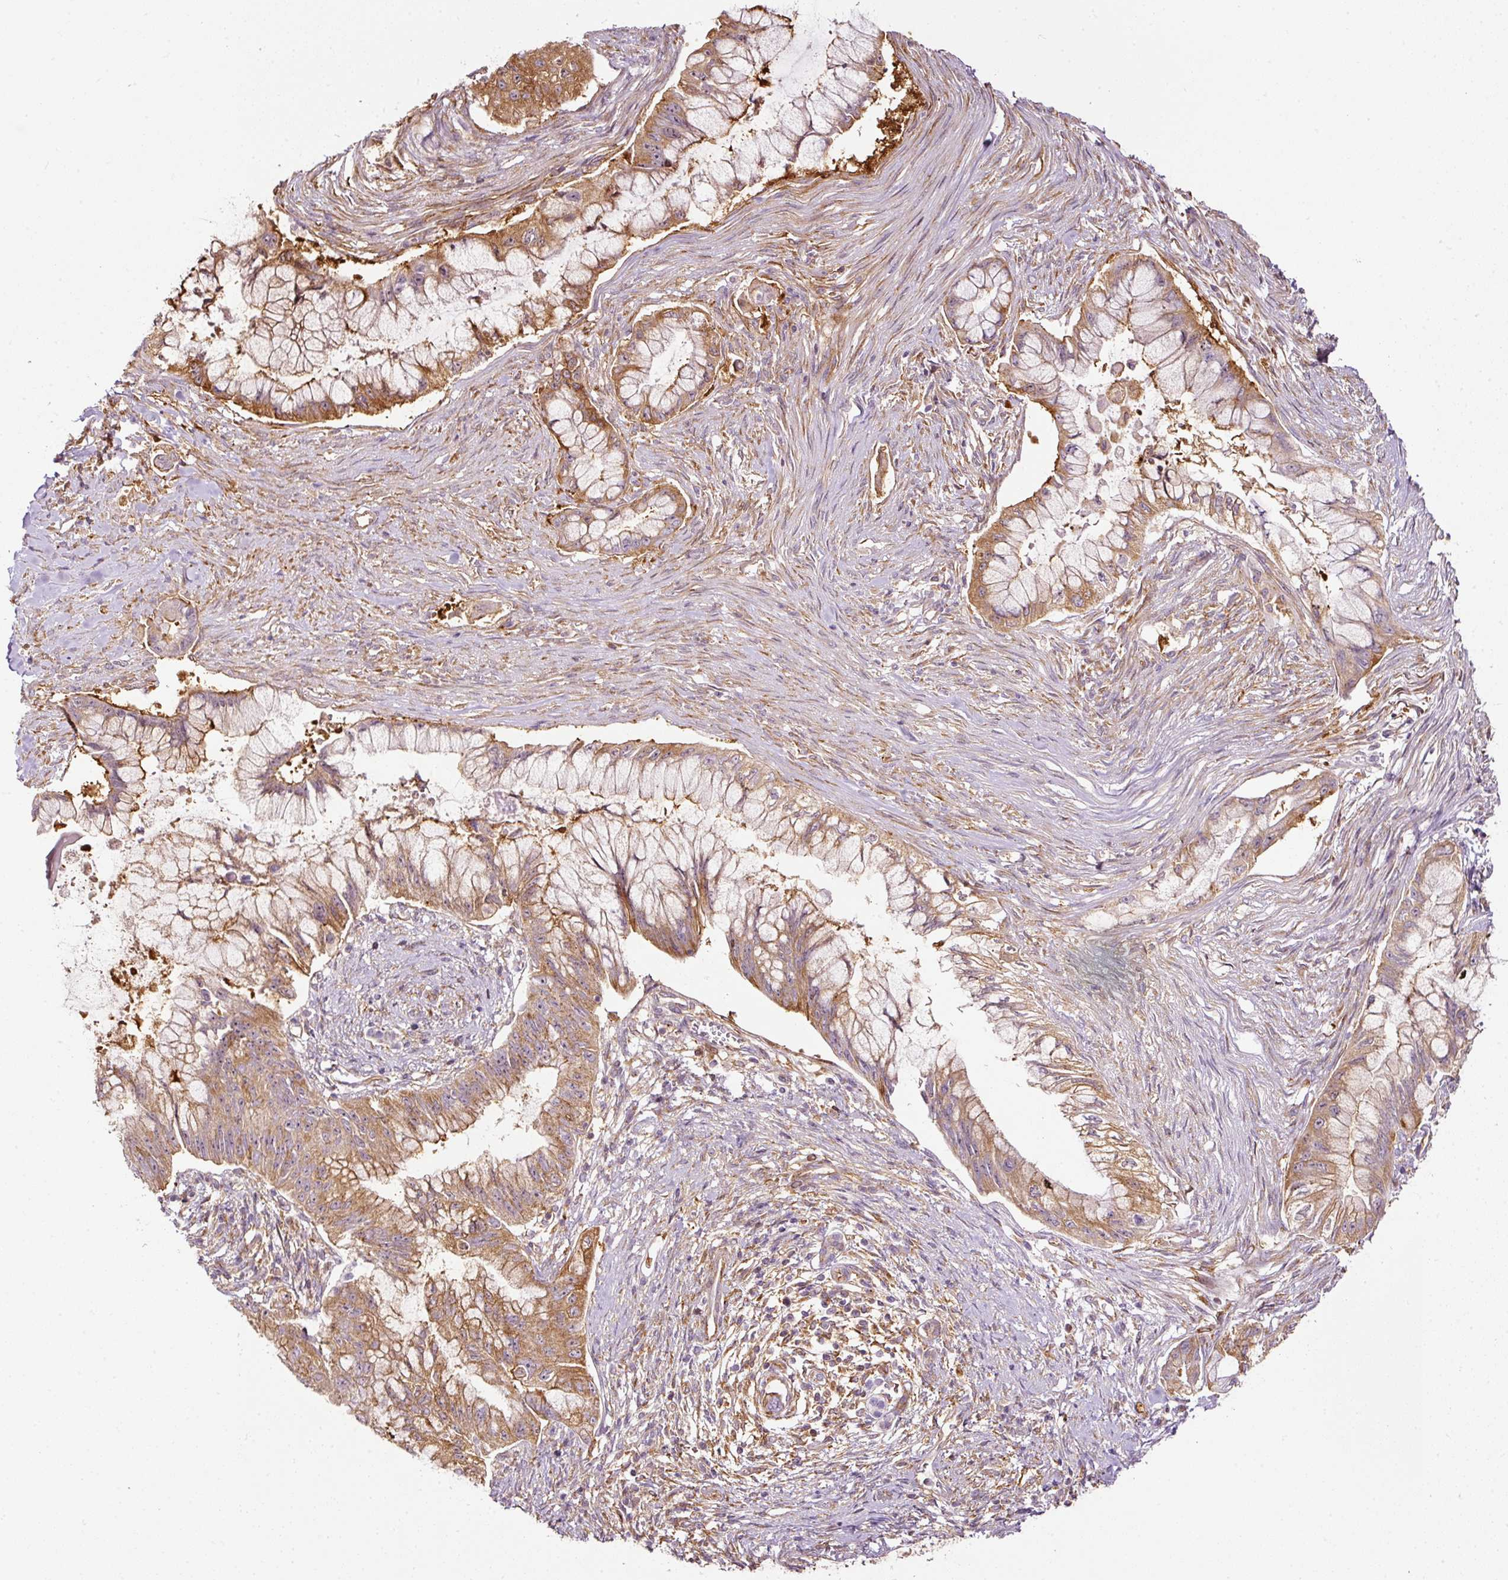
{"staining": {"intensity": "moderate", "quantity": ">75%", "location": "cytoplasmic/membranous"}, "tissue": "pancreatic cancer", "cell_type": "Tumor cells", "image_type": "cancer", "snomed": [{"axis": "morphology", "description": "Adenocarcinoma, NOS"}, {"axis": "topography", "description": "Pancreas"}], "caption": "This is a photomicrograph of IHC staining of pancreatic cancer (adenocarcinoma), which shows moderate positivity in the cytoplasmic/membranous of tumor cells.", "gene": "SCNM1", "patient": {"sex": "male", "age": 48}}